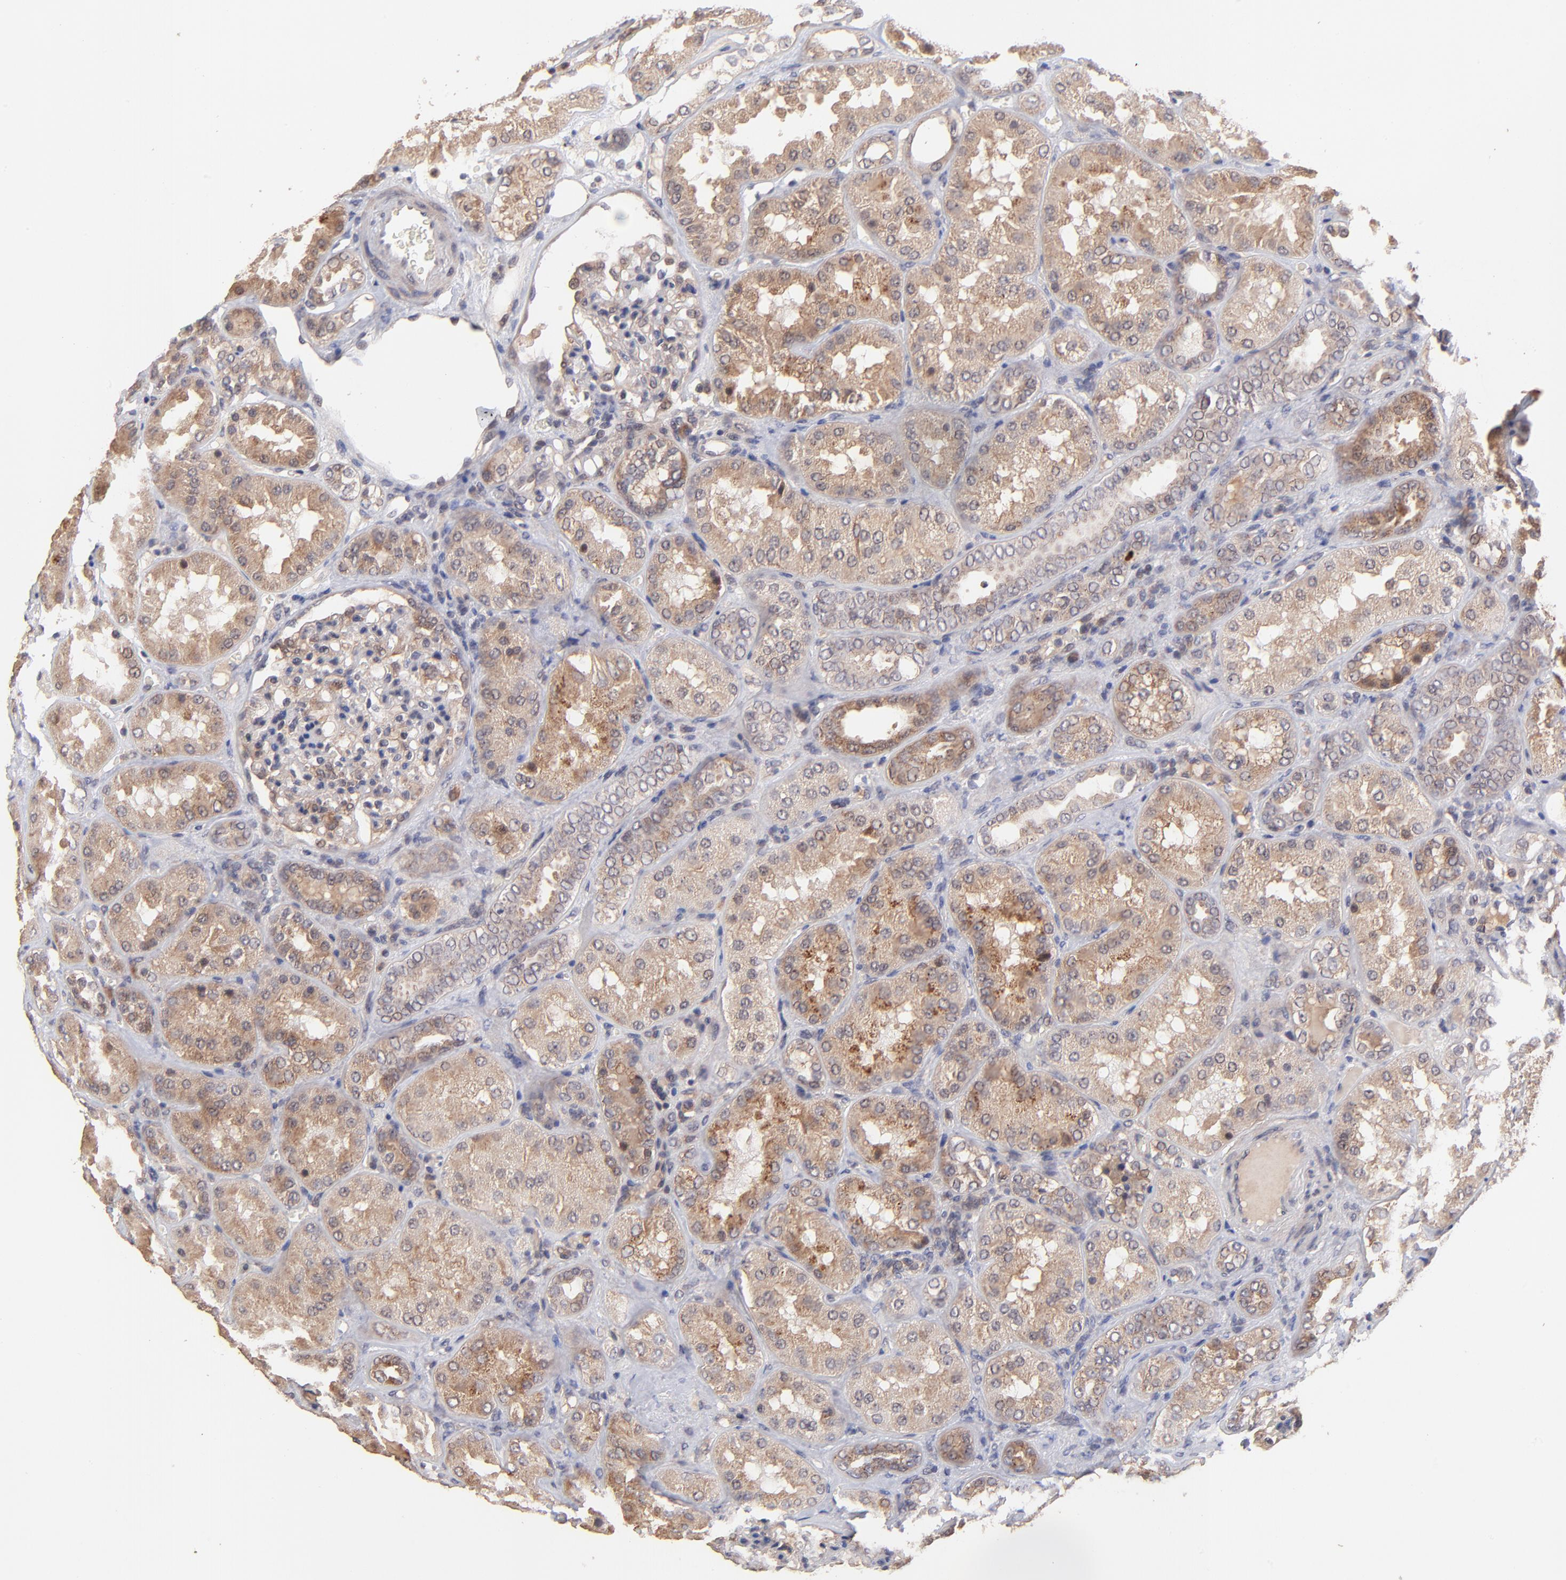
{"staining": {"intensity": "weak", "quantity": "25%-75%", "location": "nuclear"}, "tissue": "kidney", "cell_type": "Cells in glomeruli", "image_type": "normal", "snomed": [{"axis": "morphology", "description": "Normal tissue, NOS"}, {"axis": "topography", "description": "Kidney"}], "caption": "Cells in glomeruli display low levels of weak nuclear expression in about 25%-75% of cells in unremarkable kidney.", "gene": "BAIAP2L2", "patient": {"sex": "female", "age": 56}}